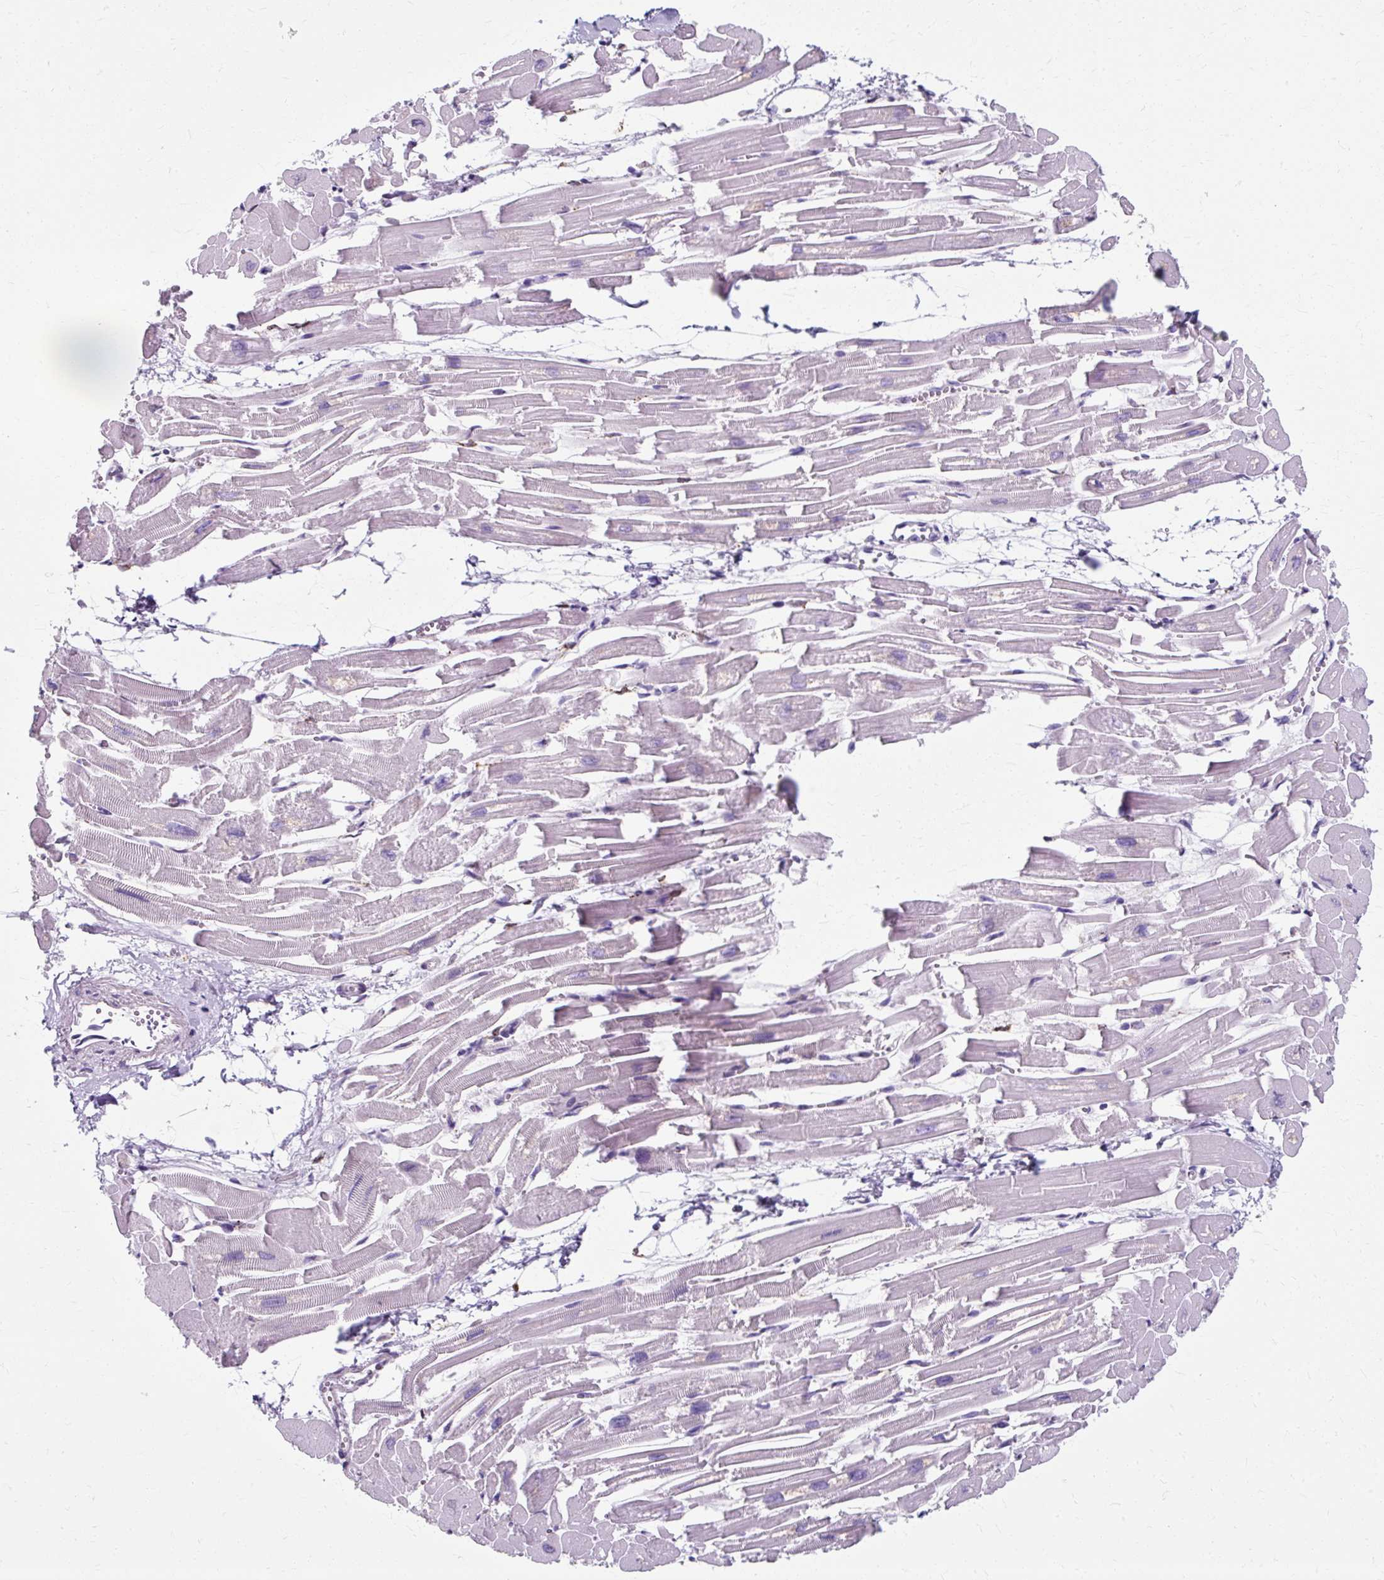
{"staining": {"intensity": "weak", "quantity": "25%-75%", "location": "cytoplasmic/membranous"}, "tissue": "heart muscle", "cell_type": "Cardiomyocytes", "image_type": "normal", "snomed": [{"axis": "morphology", "description": "Normal tissue, NOS"}, {"axis": "topography", "description": "Heart"}], "caption": "Immunohistochemical staining of benign heart muscle shows low levels of weak cytoplasmic/membranous staining in approximately 25%-75% of cardiomyocytes. (brown staining indicates protein expression, while blue staining denotes nuclei).", "gene": "ZNF555", "patient": {"sex": "male", "age": 54}}